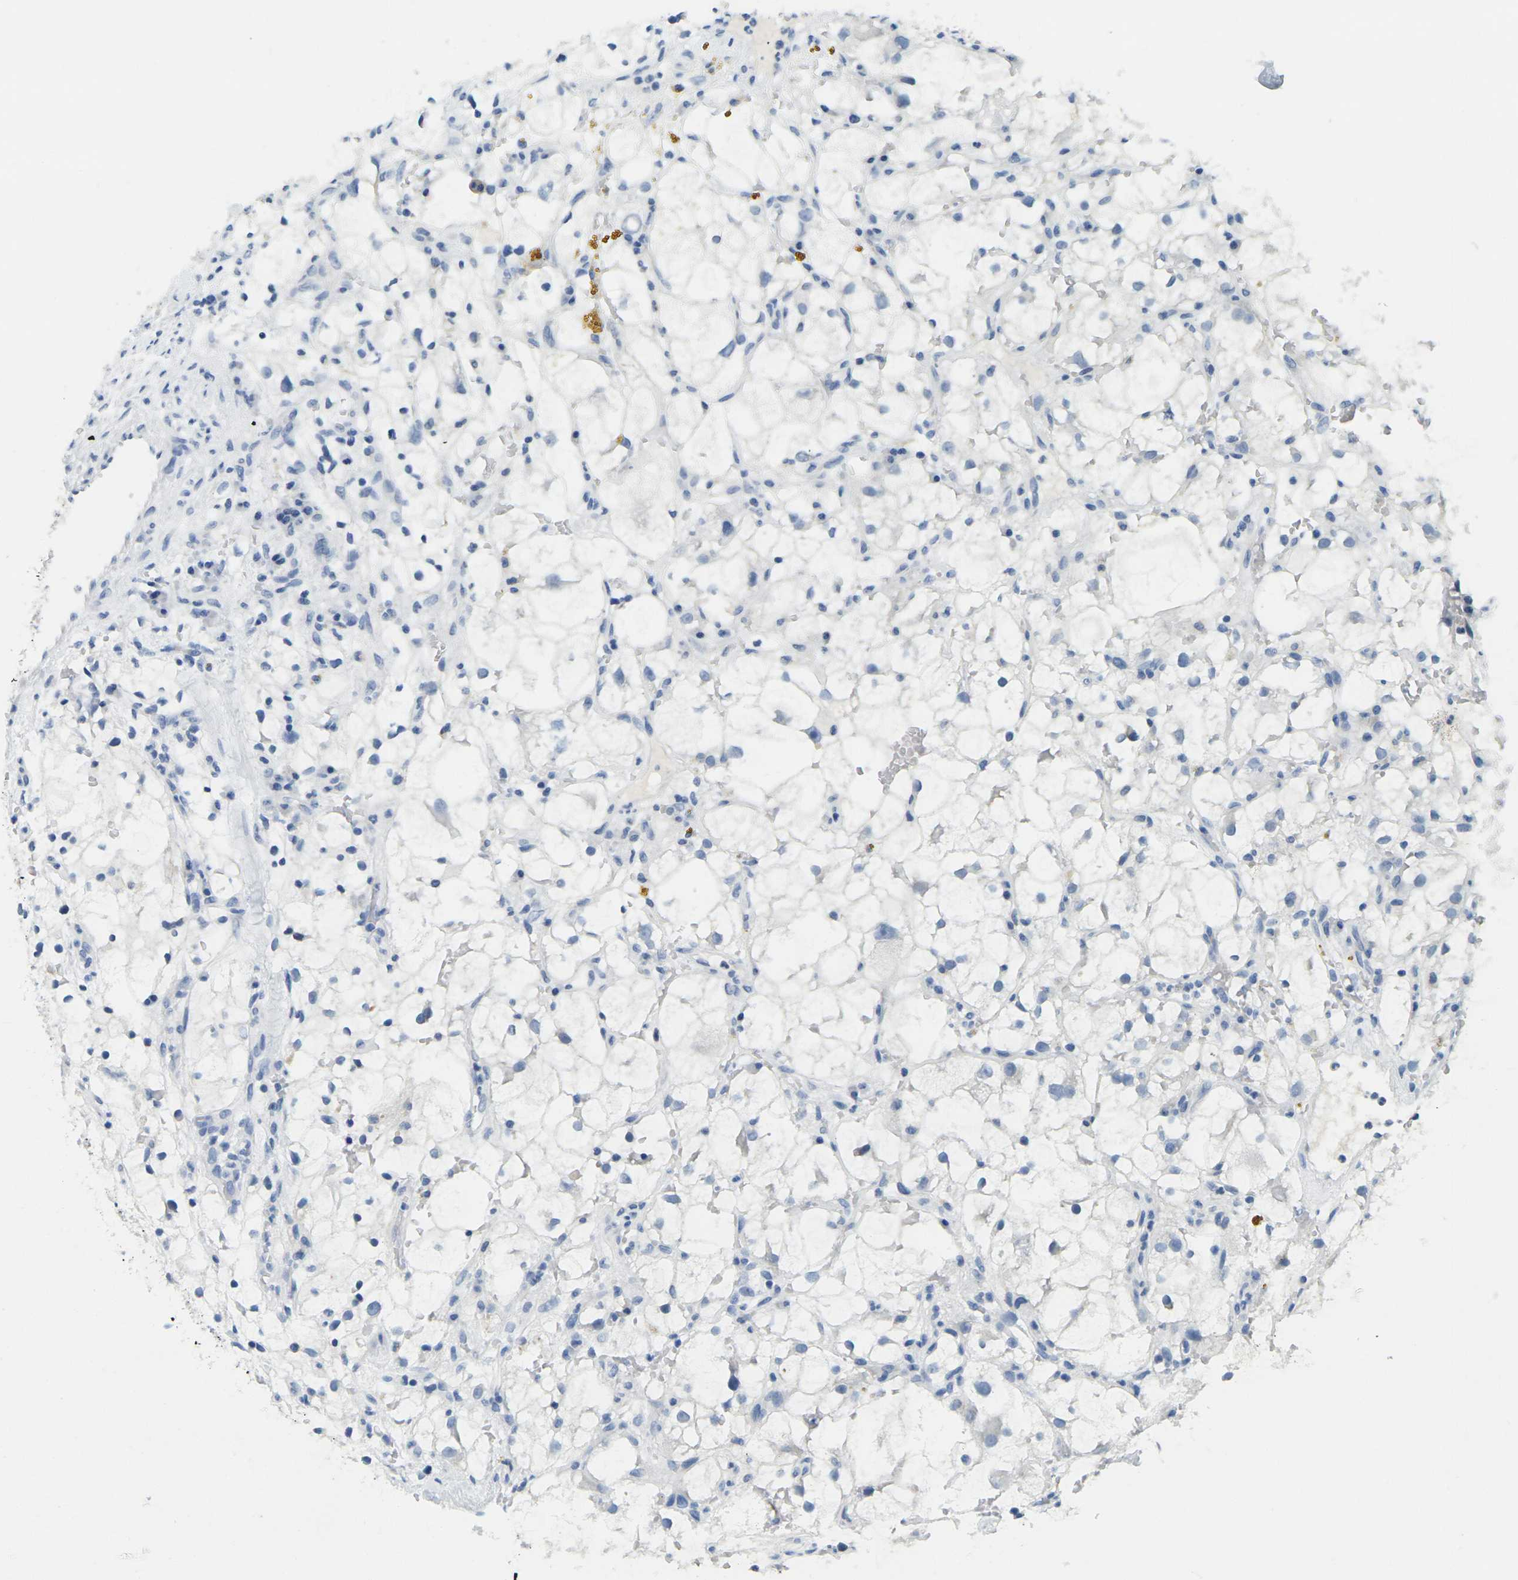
{"staining": {"intensity": "negative", "quantity": "none", "location": "none"}, "tissue": "renal cancer", "cell_type": "Tumor cells", "image_type": "cancer", "snomed": [{"axis": "morphology", "description": "Adenocarcinoma, NOS"}, {"axis": "topography", "description": "Kidney"}], "caption": "Tumor cells are negative for protein expression in human adenocarcinoma (renal).", "gene": "FAM3D", "patient": {"sex": "female", "age": 60}}